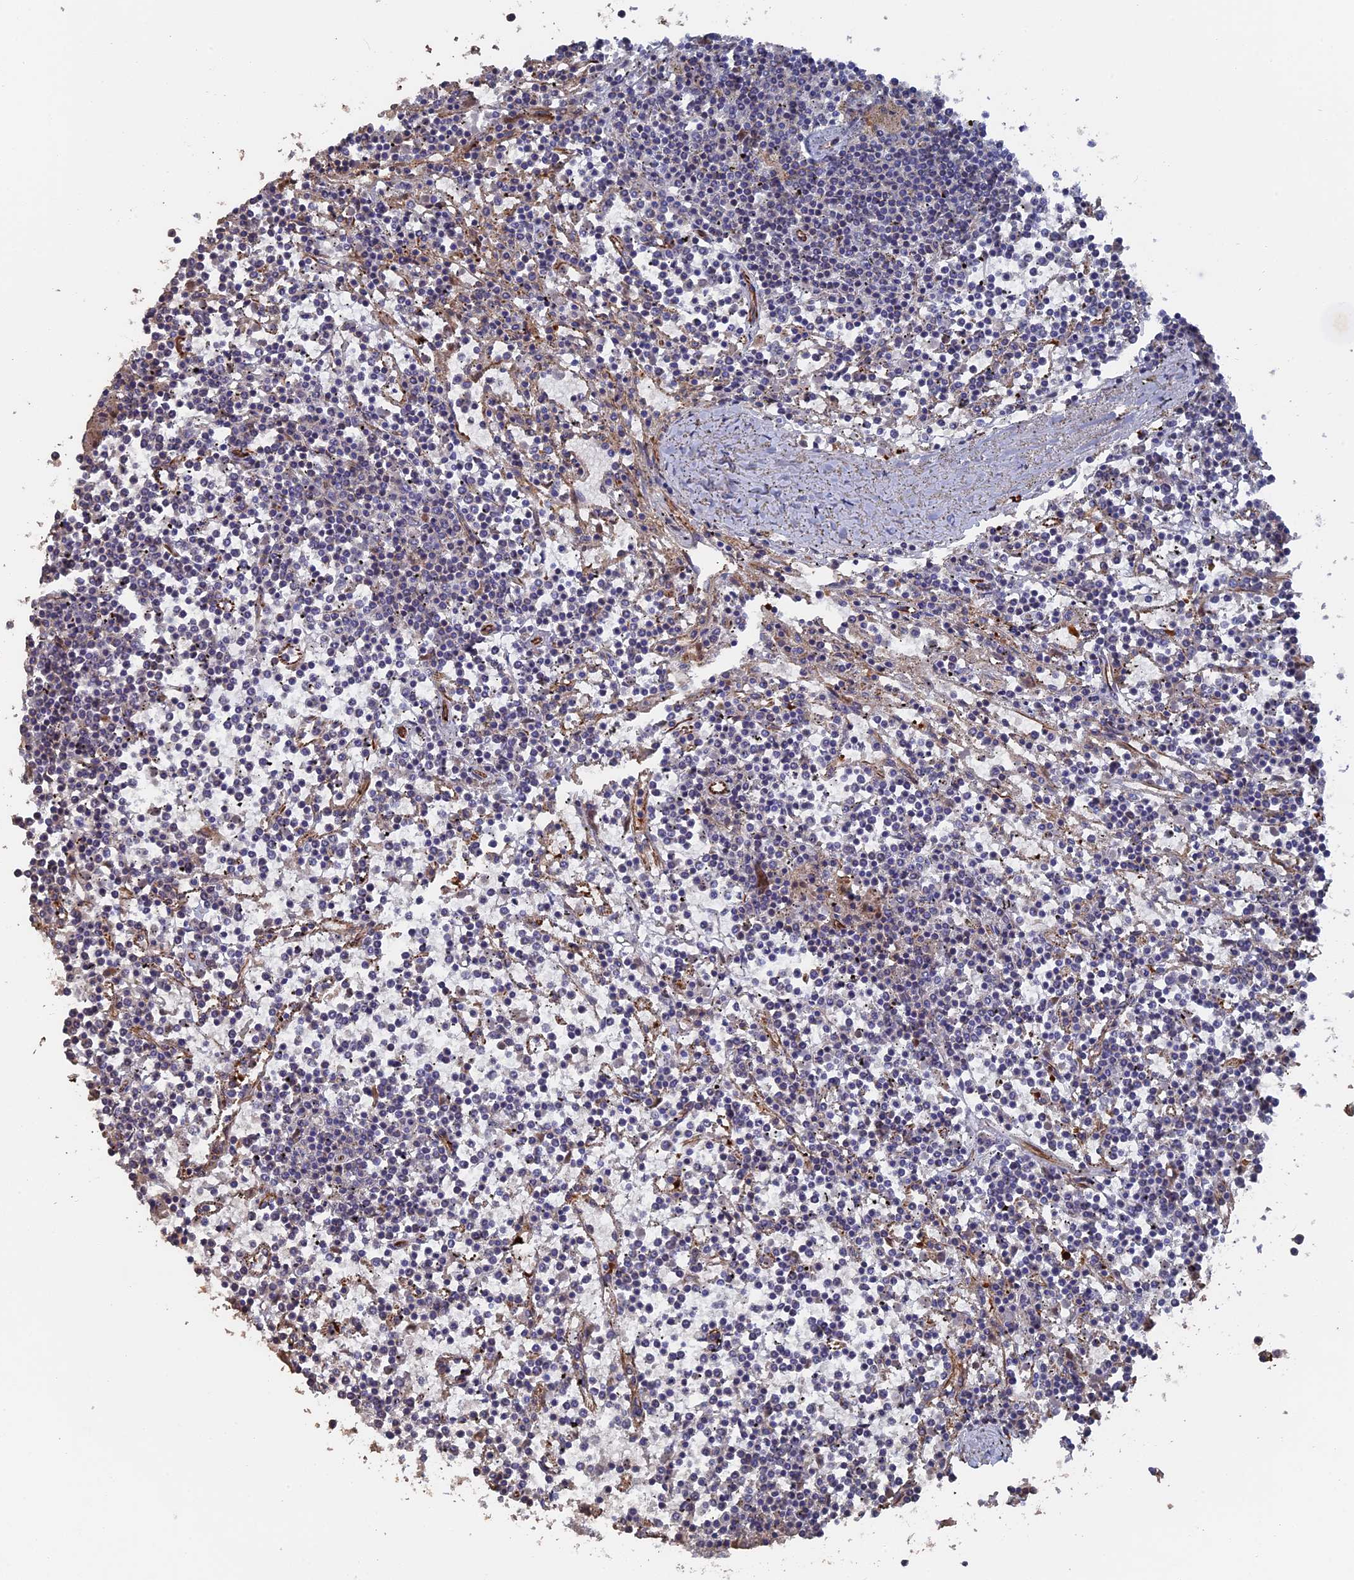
{"staining": {"intensity": "negative", "quantity": "none", "location": "none"}, "tissue": "lymphoma", "cell_type": "Tumor cells", "image_type": "cancer", "snomed": [{"axis": "morphology", "description": "Malignant lymphoma, non-Hodgkin's type, Low grade"}, {"axis": "topography", "description": "Spleen"}], "caption": "This is a histopathology image of immunohistochemistry staining of lymphoma, which shows no staining in tumor cells.", "gene": "SMG9", "patient": {"sex": "female", "age": 19}}